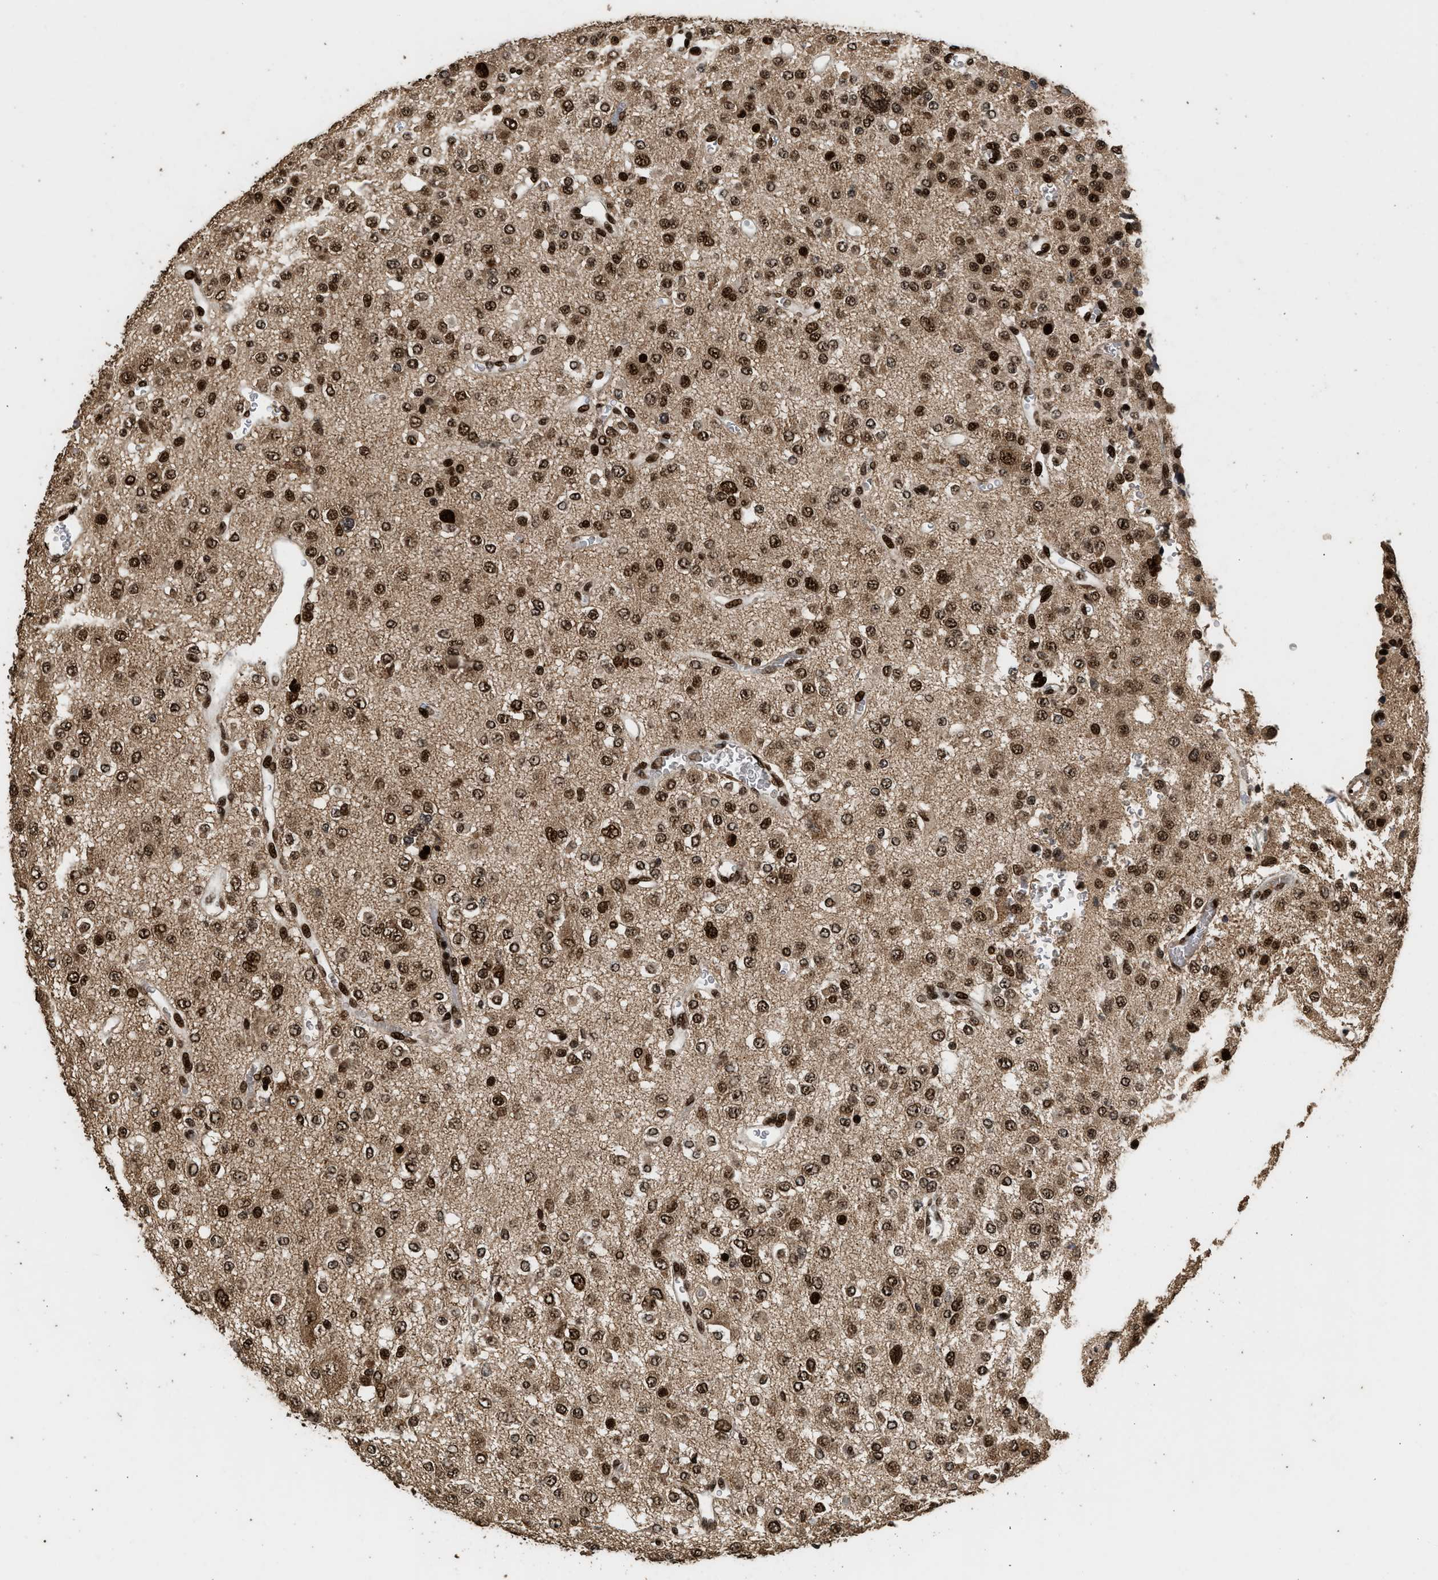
{"staining": {"intensity": "strong", "quantity": ">75%", "location": "nuclear"}, "tissue": "glioma", "cell_type": "Tumor cells", "image_type": "cancer", "snomed": [{"axis": "morphology", "description": "Glioma, malignant, Low grade"}, {"axis": "topography", "description": "Brain"}], "caption": "Brown immunohistochemical staining in malignant low-grade glioma demonstrates strong nuclear staining in about >75% of tumor cells.", "gene": "PPP4R3B", "patient": {"sex": "male", "age": 38}}